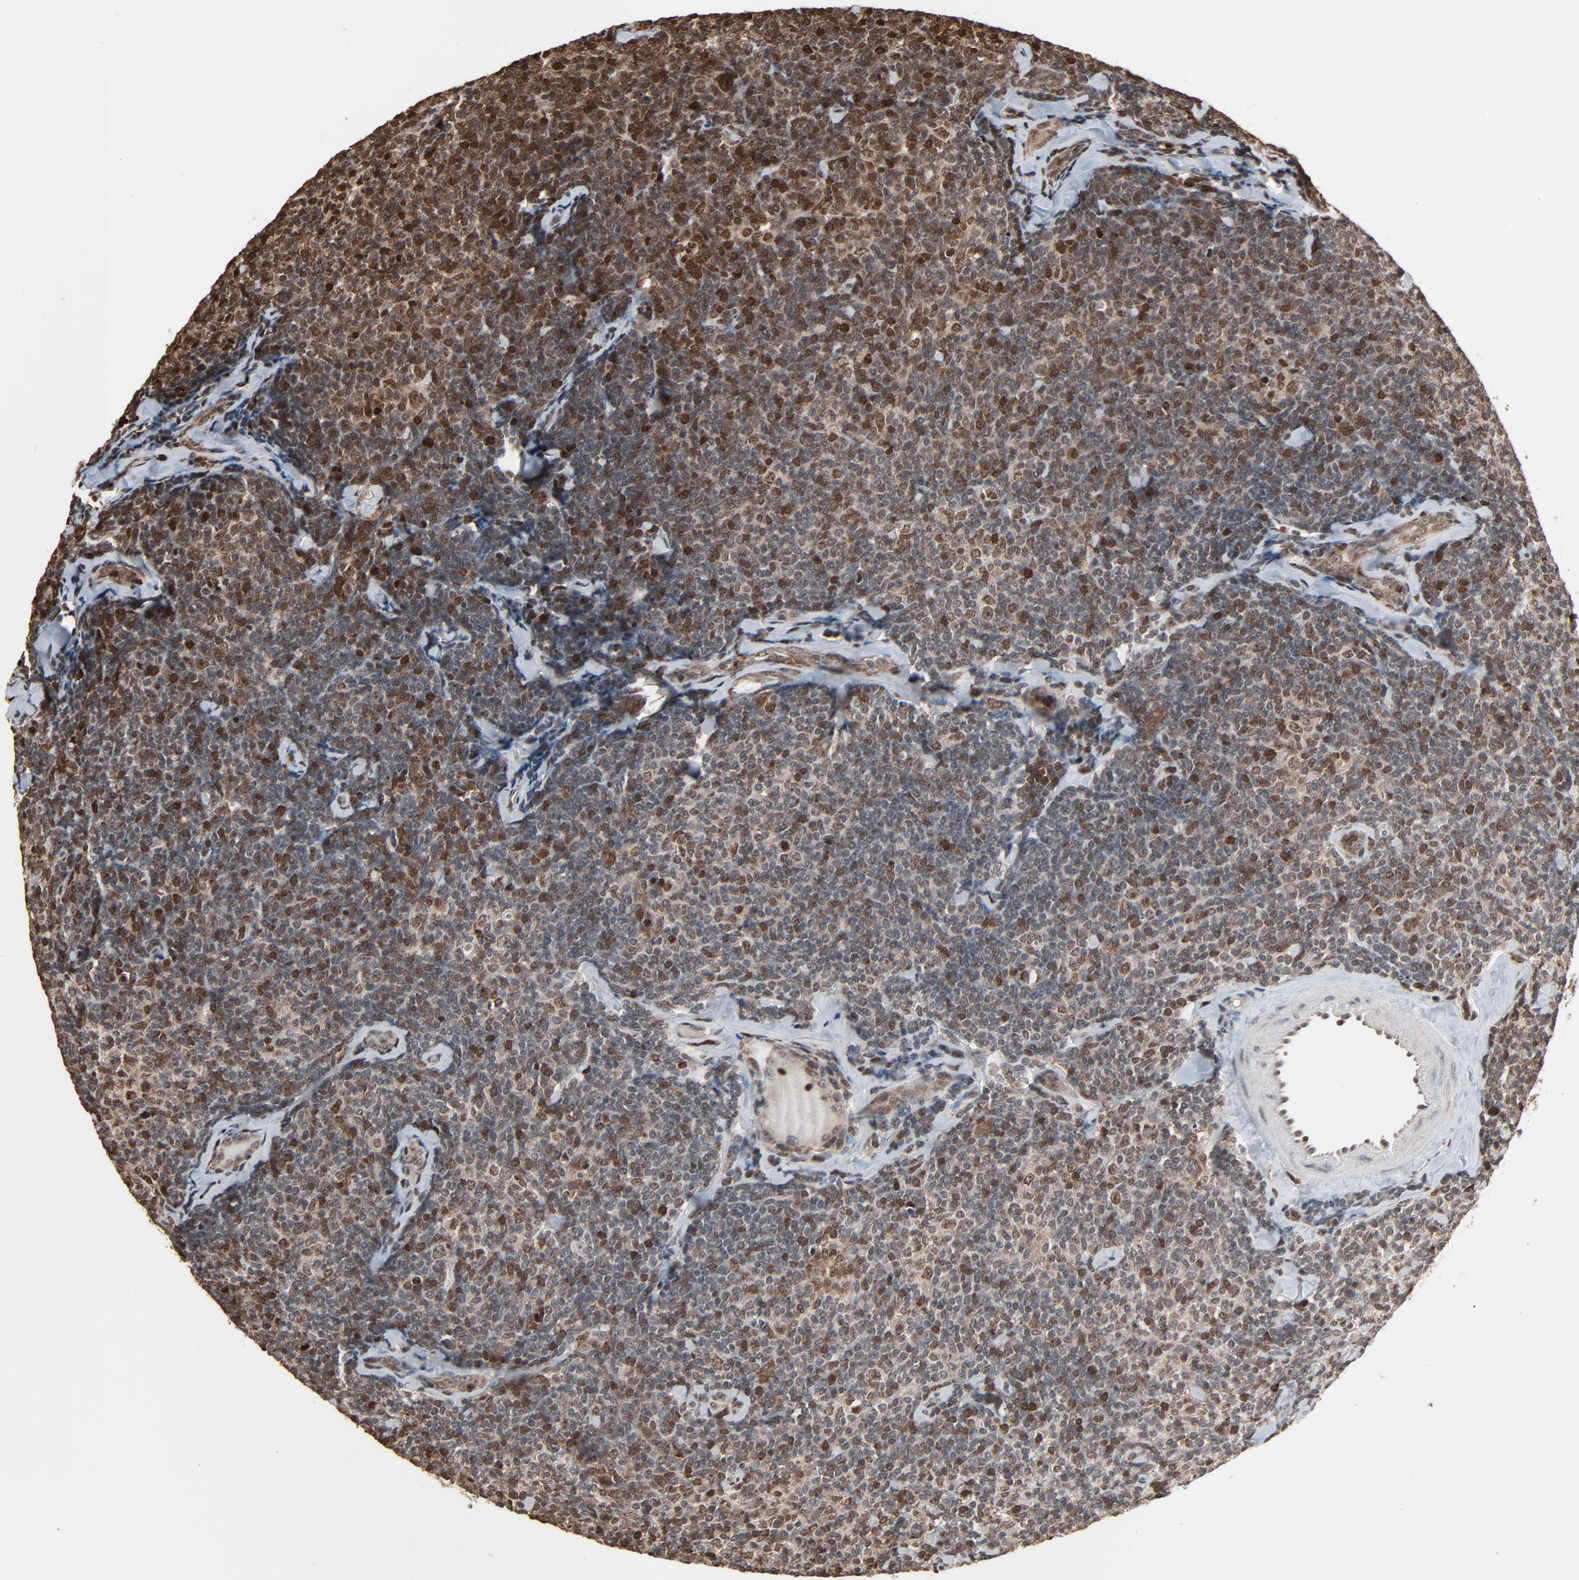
{"staining": {"intensity": "moderate", "quantity": "25%-75%", "location": "nuclear"}, "tissue": "lymphoma", "cell_type": "Tumor cells", "image_type": "cancer", "snomed": [{"axis": "morphology", "description": "Malignant lymphoma, non-Hodgkin's type, Low grade"}, {"axis": "topography", "description": "Lymph node"}], "caption": "Immunohistochemical staining of human lymphoma shows medium levels of moderate nuclear protein staining in approximately 25%-75% of tumor cells.", "gene": "RPS6KA3", "patient": {"sex": "female", "age": 56}}